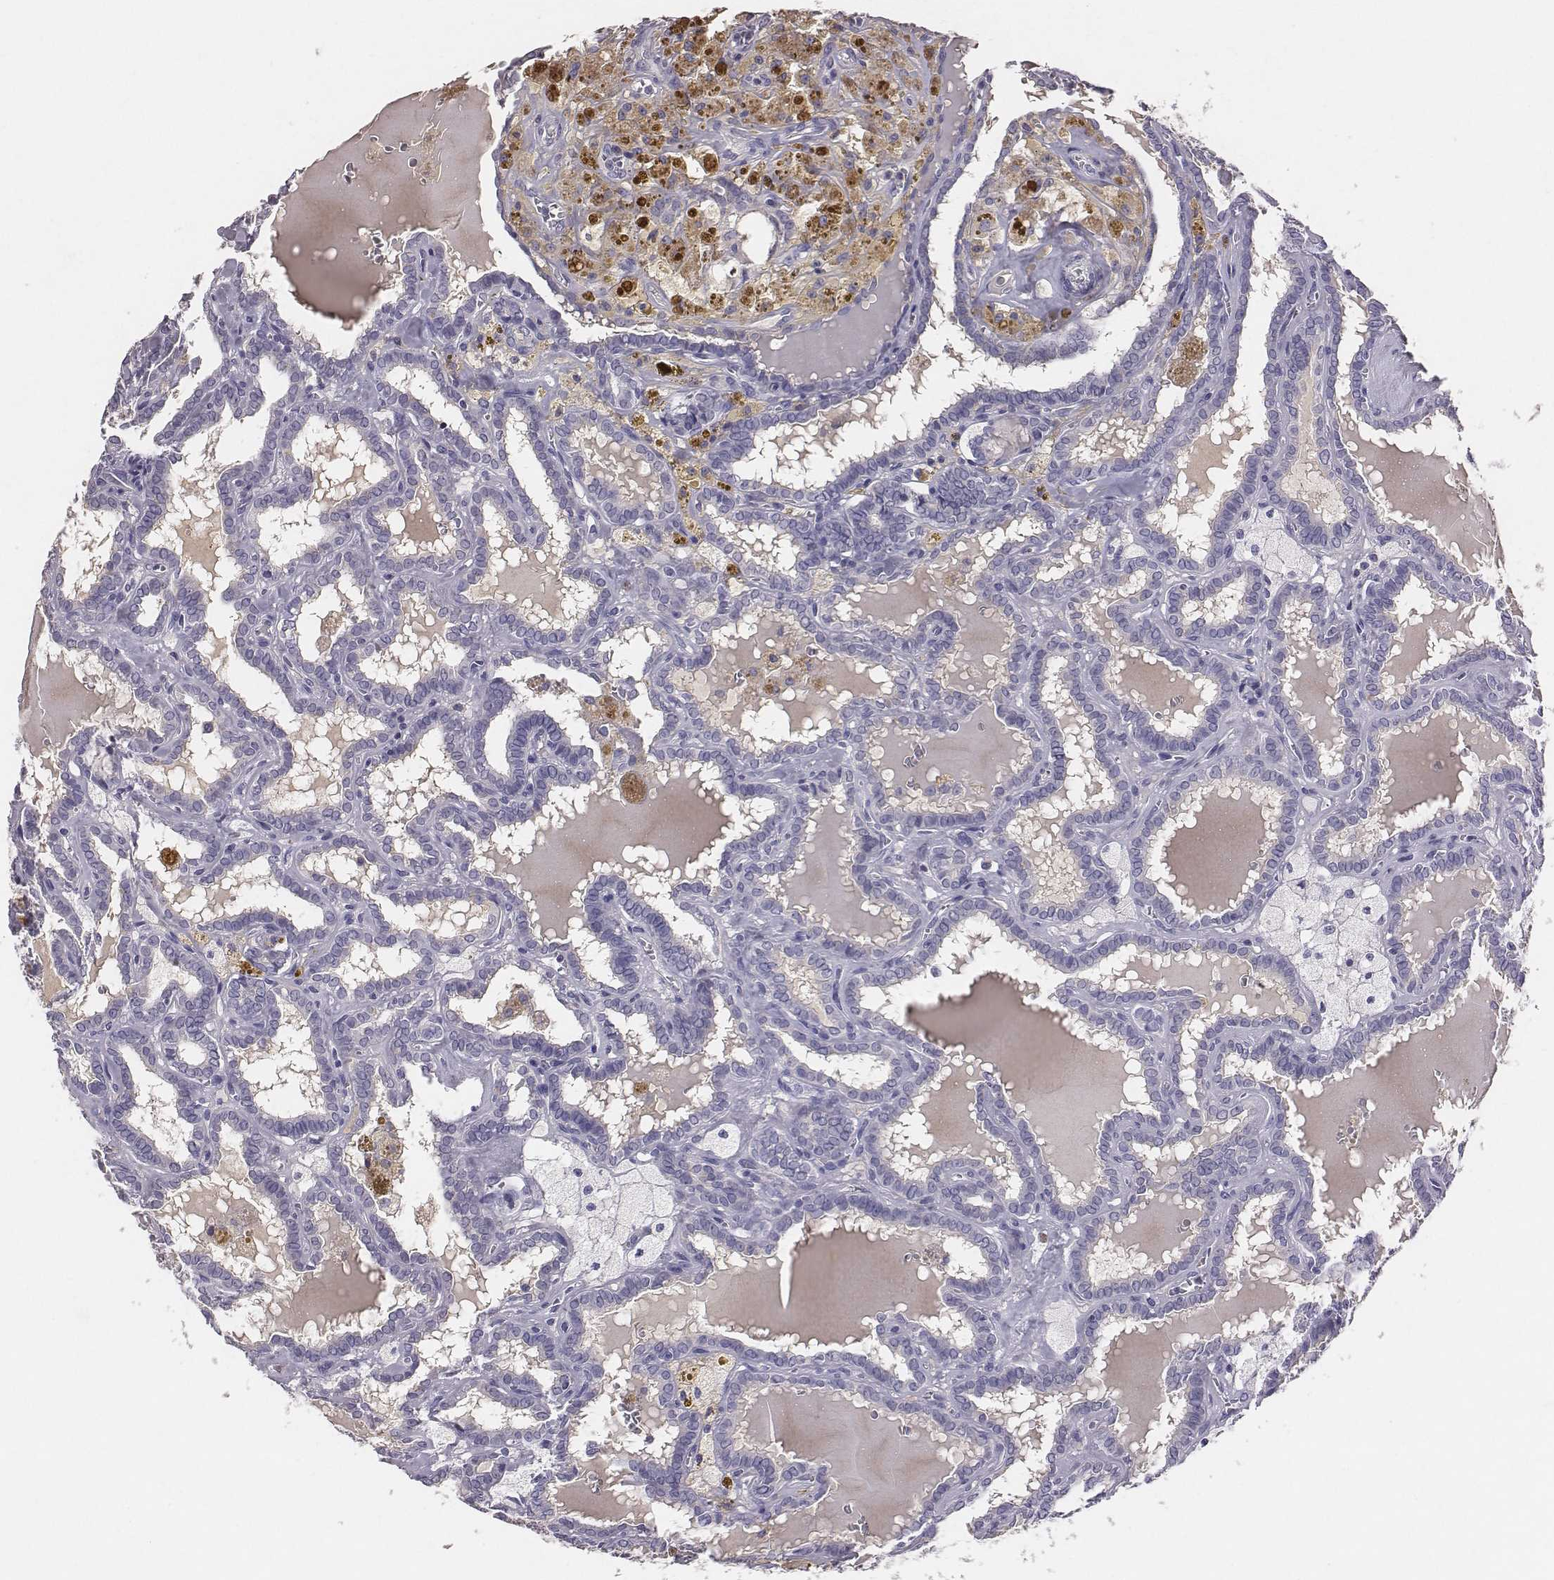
{"staining": {"intensity": "negative", "quantity": "none", "location": "none"}, "tissue": "thyroid cancer", "cell_type": "Tumor cells", "image_type": "cancer", "snomed": [{"axis": "morphology", "description": "Papillary adenocarcinoma, NOS"}, {"axis": "topography", "description": "Thyroid gland"}], "caption": "The IHC photomicrograph has no significant expression in tumor cells of papillary adenocarcinoma (thyroid) tissue.", "gene": "EN1", "patient": {"sex": "female", "age": 39}}